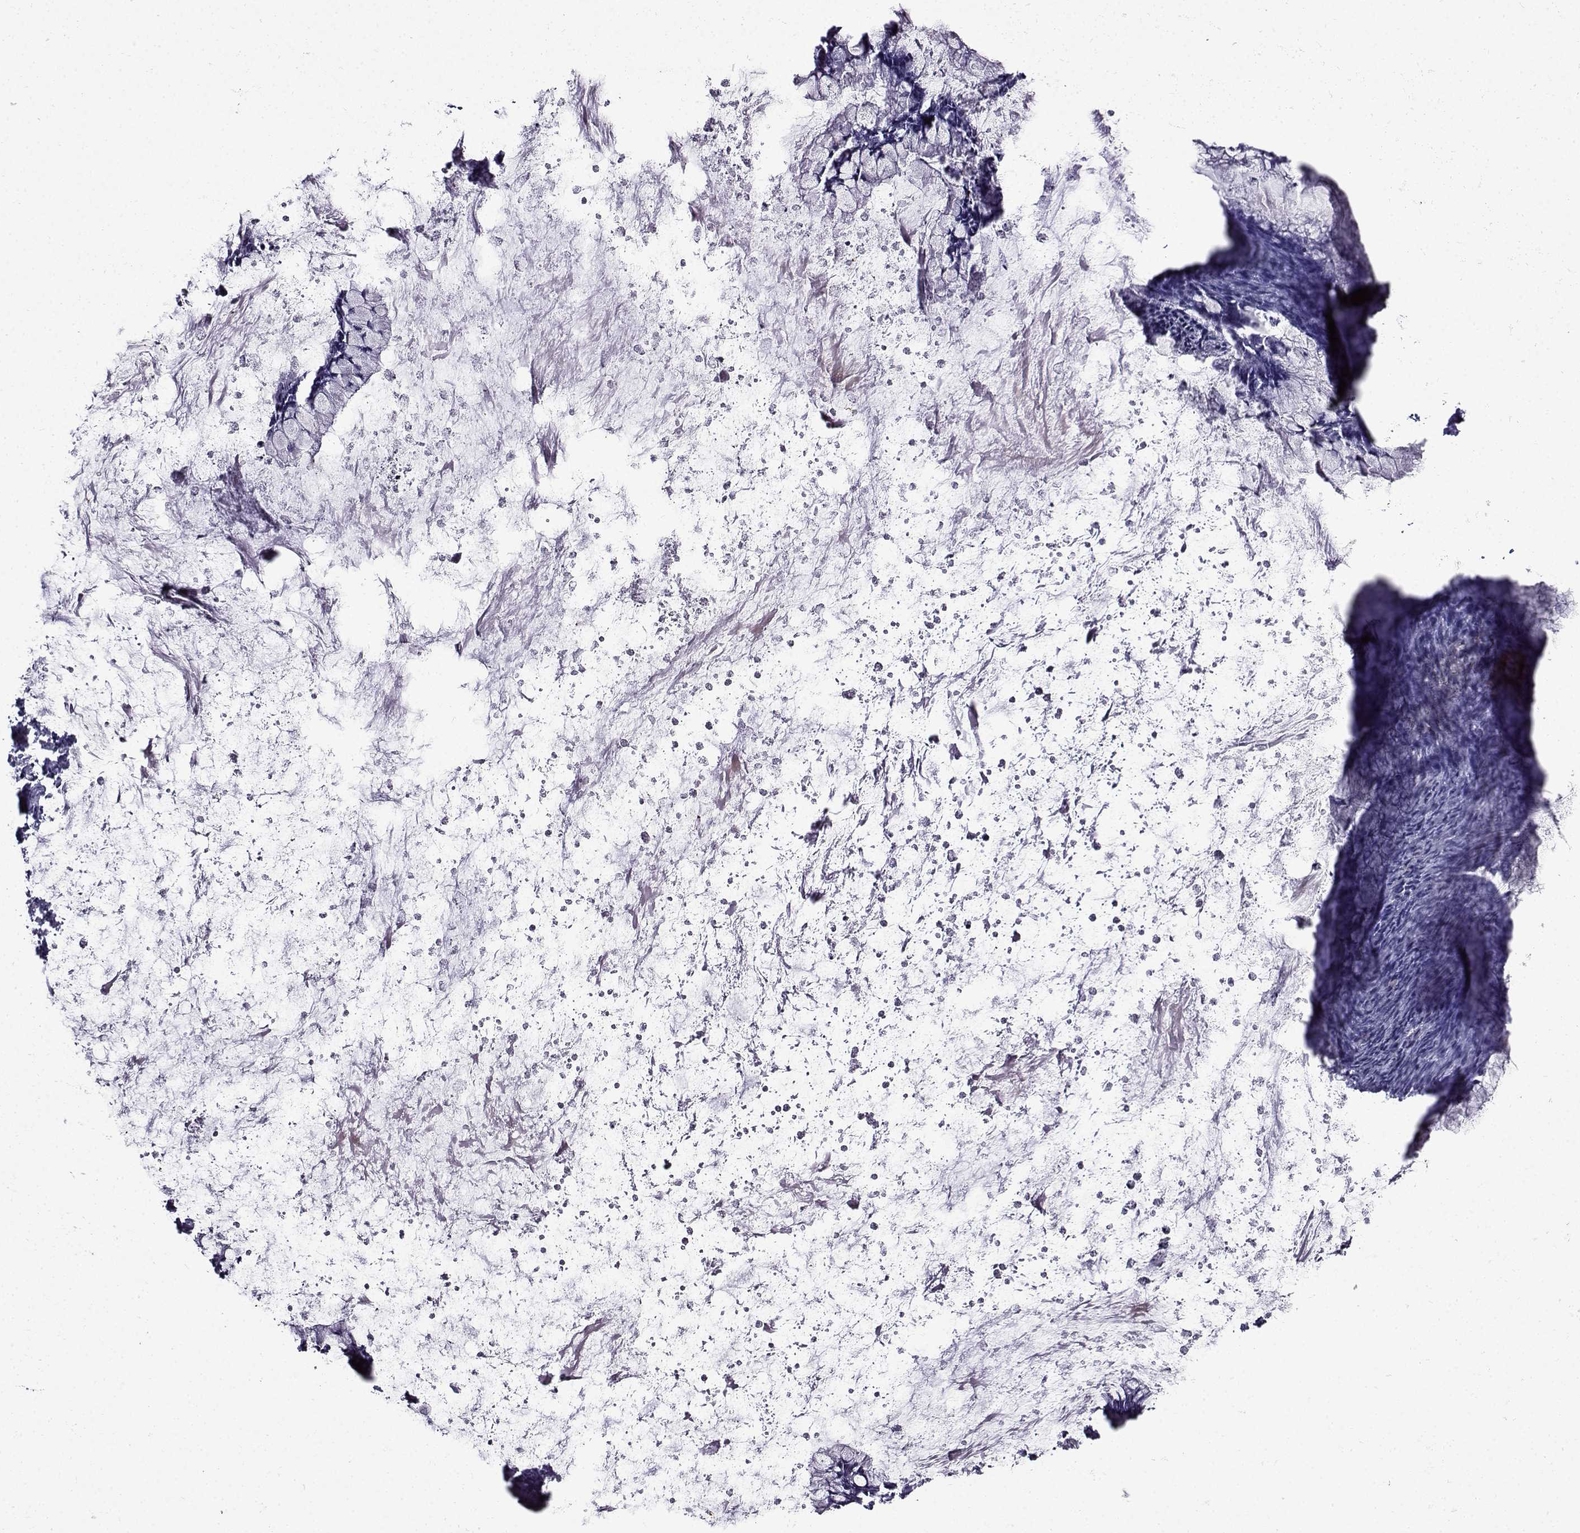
{"staining": {"intensity": "negative", "quantity": "none", "location": "none"}, "tissue": "ovarian cancer", "cell_type": "Tumor cells", "image_type": "cancer", "snomed": [{"axis": "morphology", "description": "Cystadenocarcinoma, mucinous, NOS"}, {"axis": "topography", "description": "Ovary"}], "caption": "Ovarian cancer was stained to show a protein in brown. There is no significant staining in tumor cells. (DAB immunohistochemistry (IHC) visualized using brightfield microscopy, high magnification).", "gene": "TMEM266", "patient": {"sex": "female", "age": 67}}